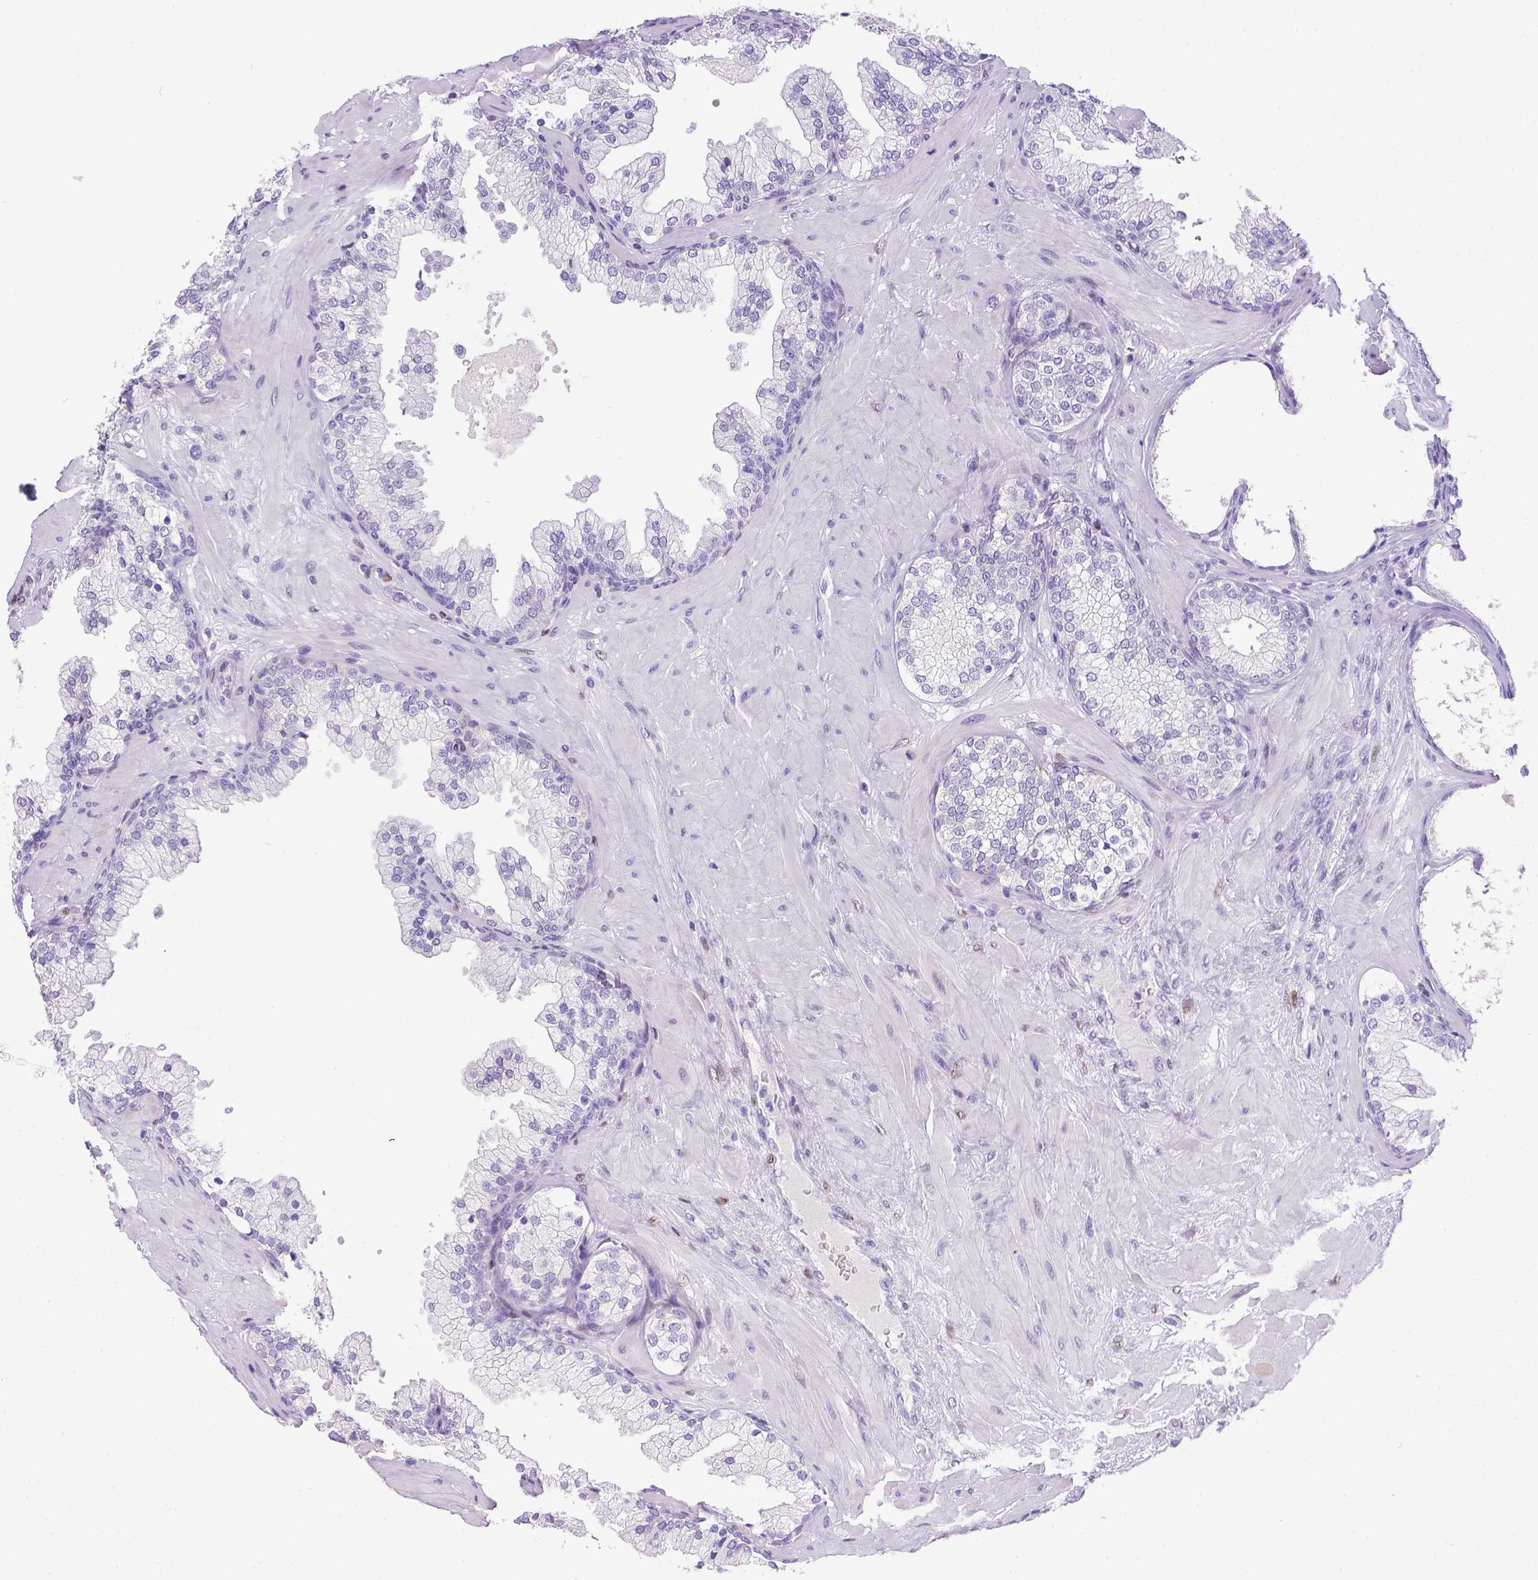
{"staining": {"intensity": "negative", "quantity": "none", "location": "none"}, "tissue": "prostate", "cell_type": "Glandular cells", "image_type": "normal", "snomed": [{"axis": "morphology", "description": "Normal tissue, NOS"}, {"axis": "topography", "description": "Prostate"}, {"axis": "topography", "description": "Peripheral nerve tissue"}], "caption": "Glandular cells show no significant protein positivity in normal prostate.", "gene": "ESR1", "patient": {"sex": "male", "age": 61}}